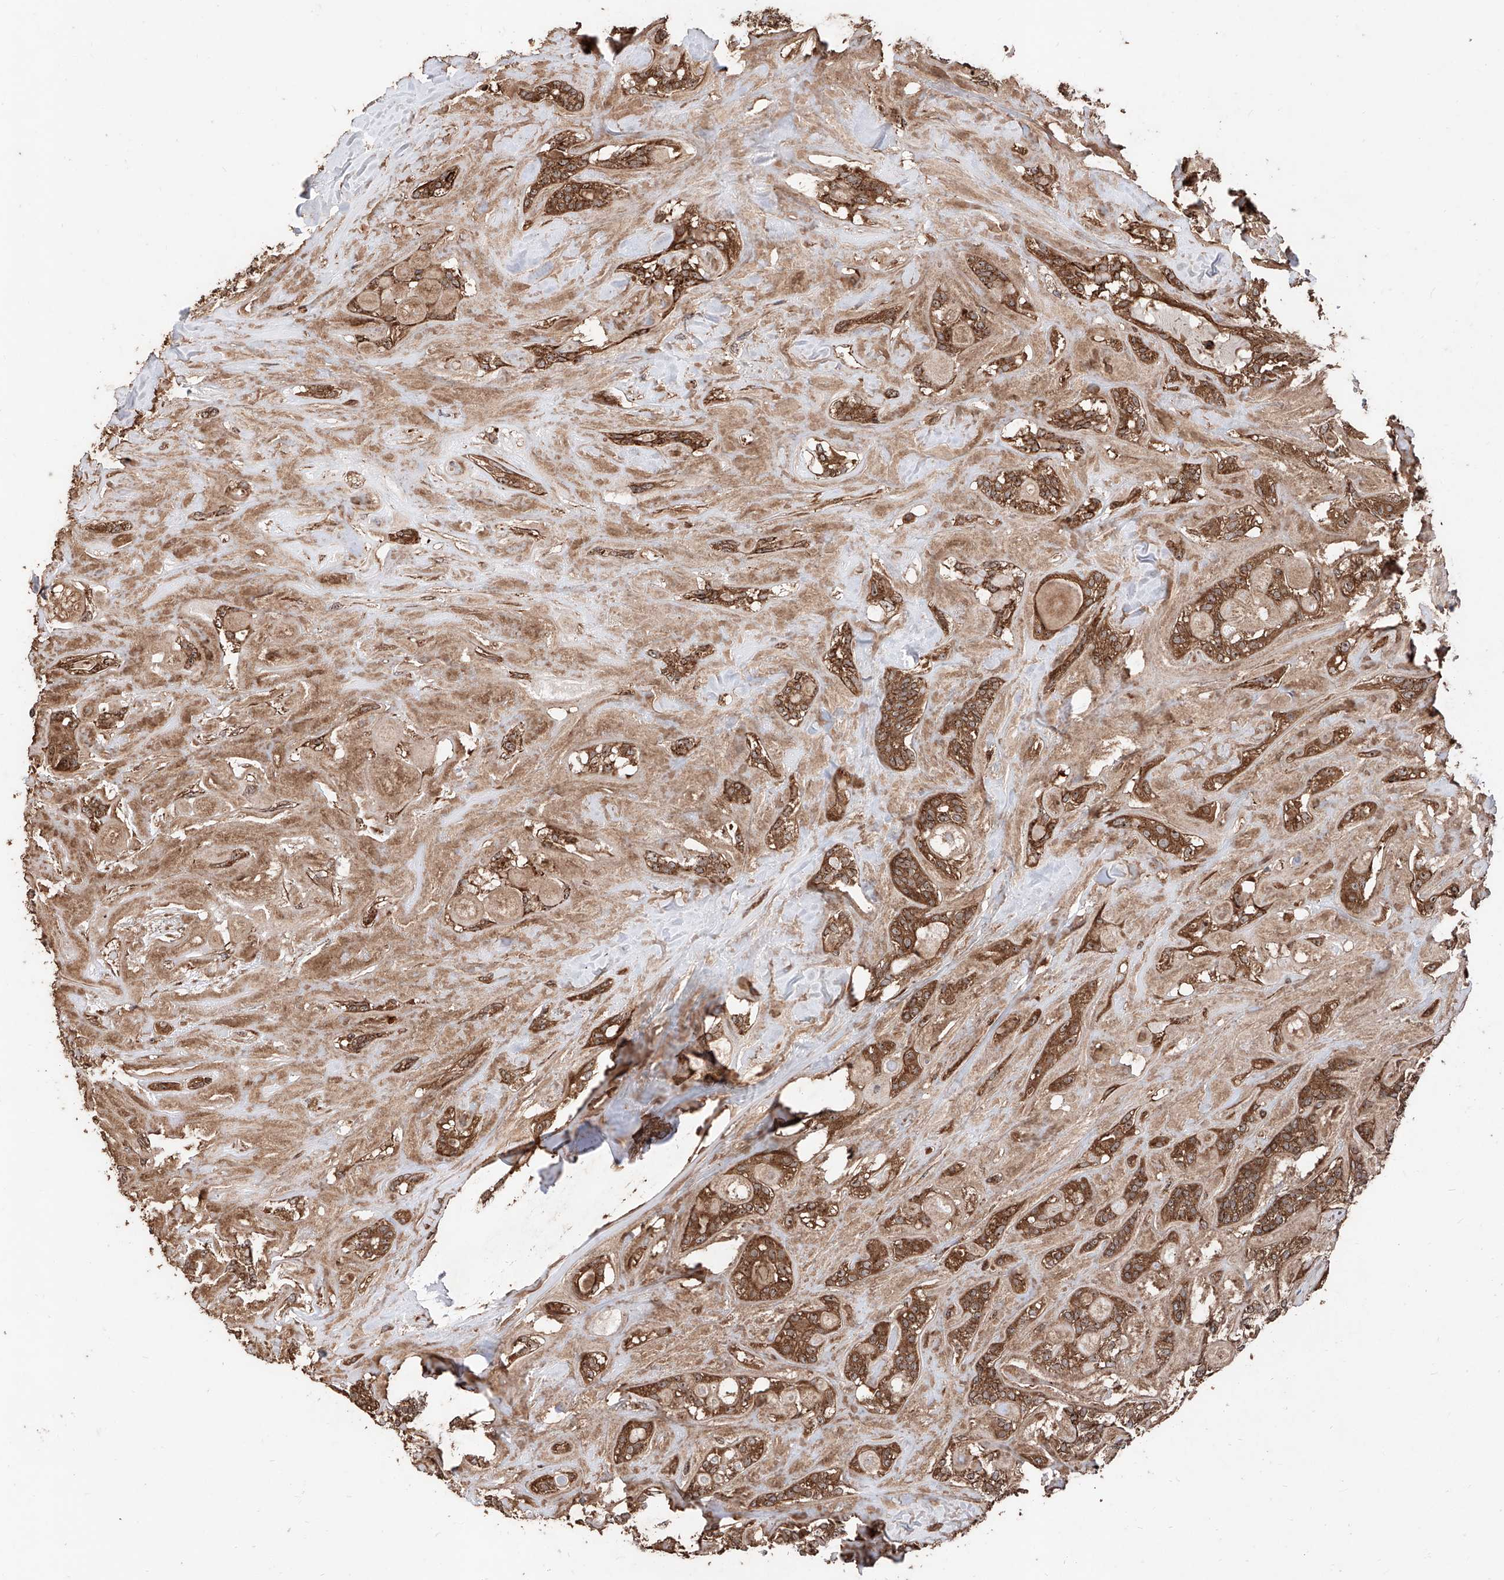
{"staining": {"intensity": "moderate", "quantity": ">75%", "location": "cytoplasmic/membranous"}, "tissue": "head and neck cancer", "cell_type": "Tumor cells", "image_type": "cancer", "snomed": [{"axis": "morphology", "description": "Adenocarcinoma, NOS"}, {"axis": "topography", "description": "Head-Neck"}], "caption": "Moderate cytoplasmic/membranous protein expression is appreciated in approximately >75% of tumor cells in adenocarcinoma (head and neck).", "gene": "PISD", "patient": {"sex": "male", "age": 66}}